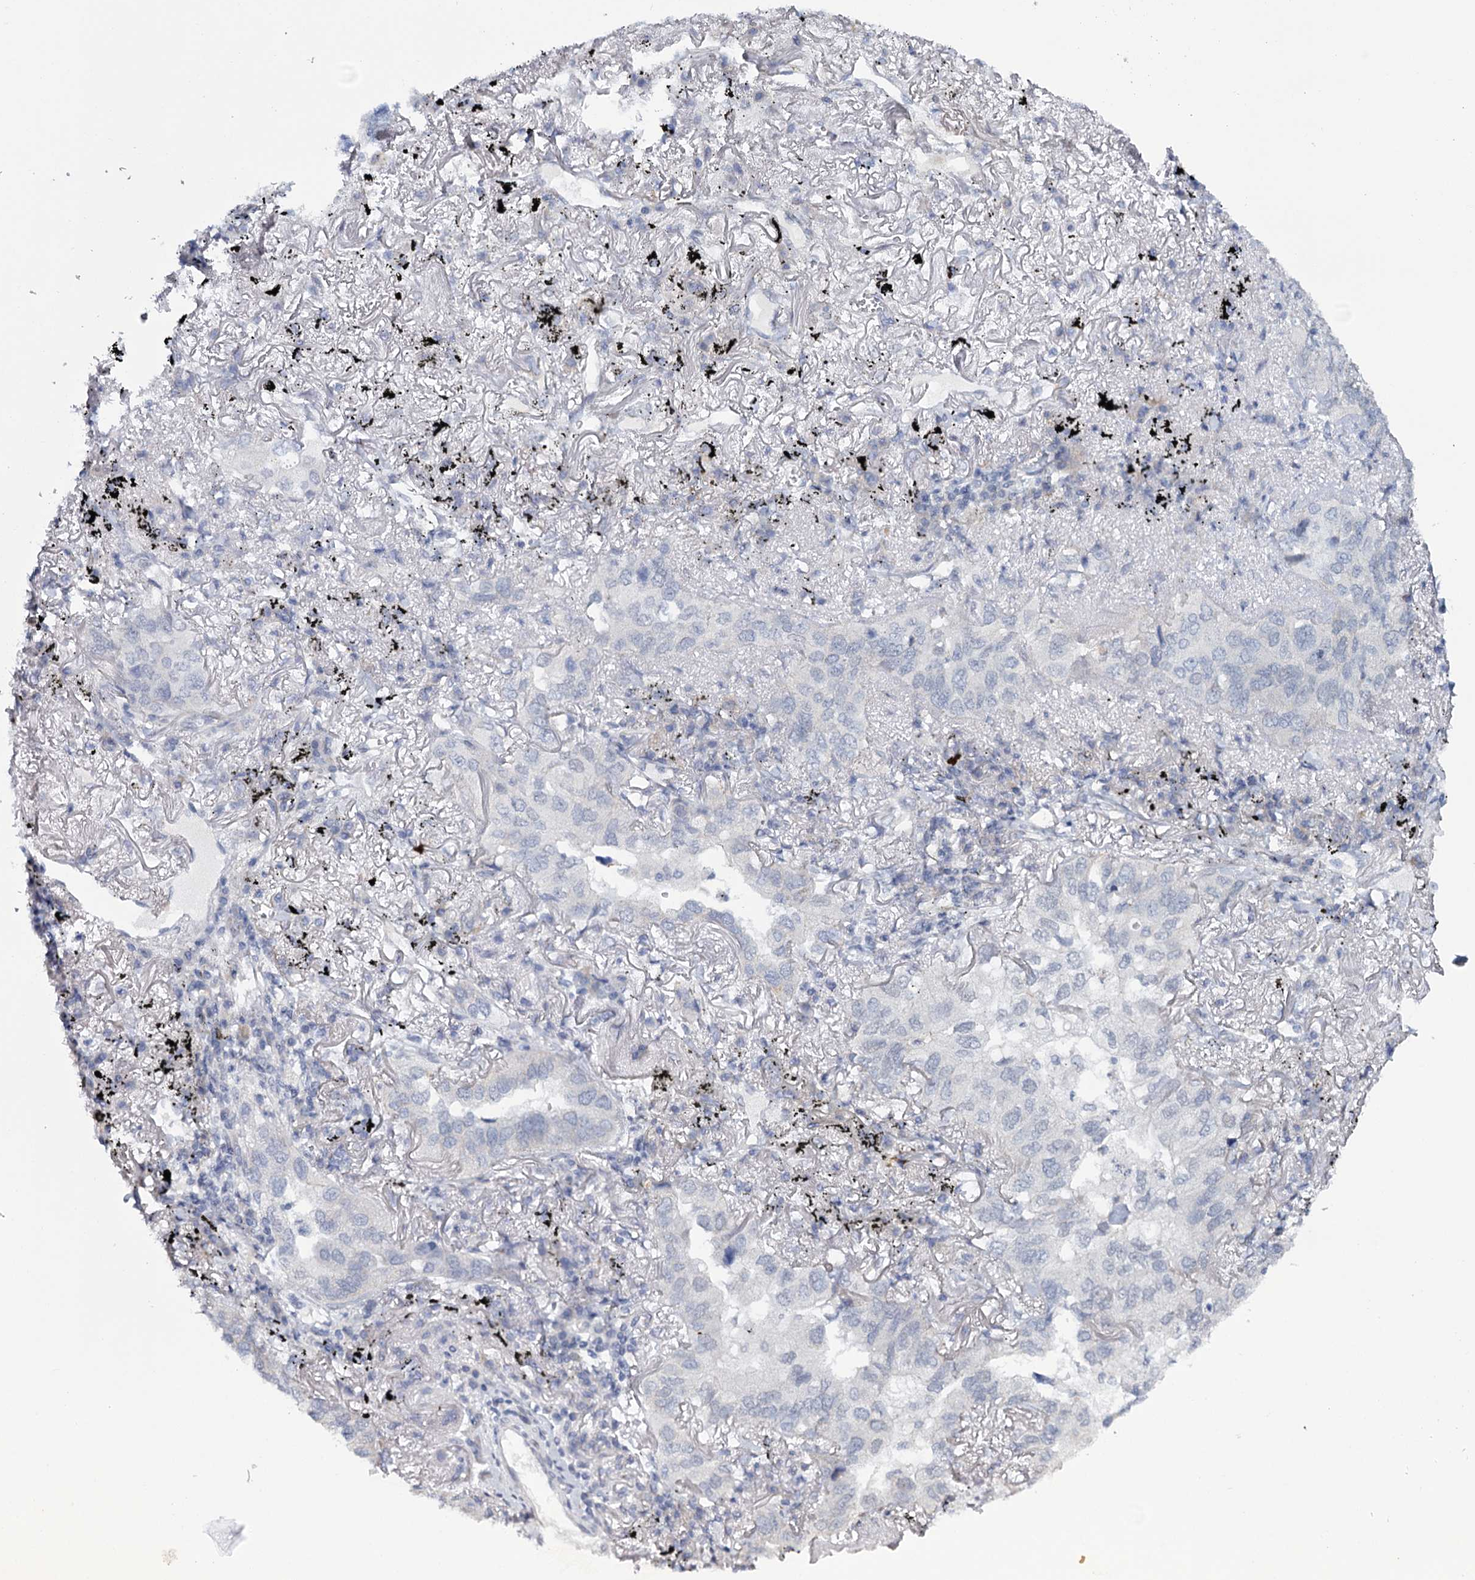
{"staining": {"intensity": "negative", "quantity": "none", "location": "none"}, "tissue": "lung cancer", "cell_type": "Tumor cells", "image_type": "cancer", "snomed": [{"axis": "morphology", "description": "Adenocarcinoma, NOS"}, {"axis": "topography", "description": "Lung"}], "caption": "The image reveals no staining of tumor cells in adenocarcinoma (lung).", "gene": "MBLAC2", "patient": {"sex": "male", "age": 65}}